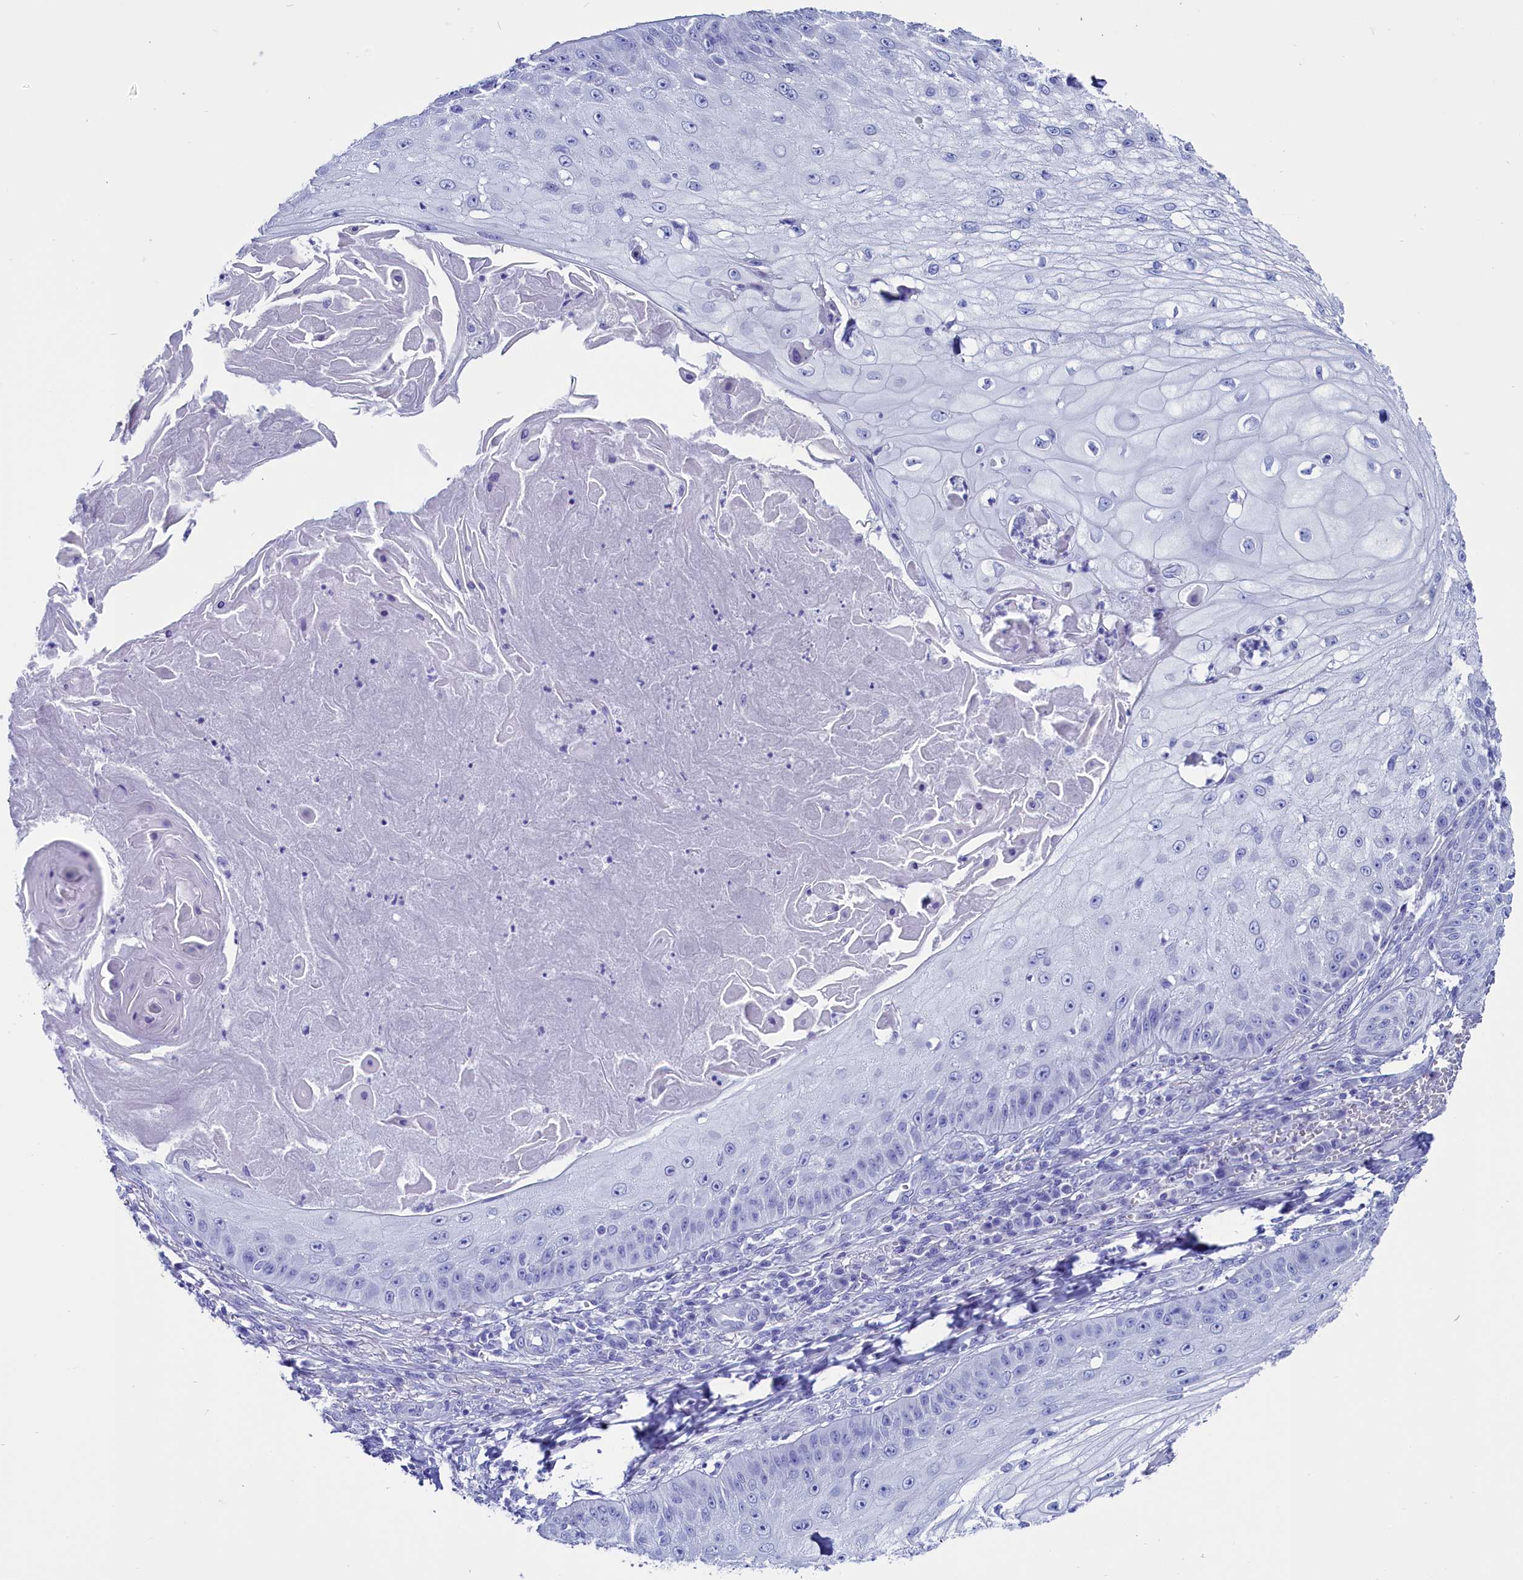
{"staining": {"intensity": "negative", "quantity": "none", "location": "none"}, "tissue": "skin cancer", "cell_type": "Tumor cells", "image_type": "cancer", "snomed": [{"axis": "morphology", "description": "Squamous cell carcinoma, NOS"}, {"axis": "topography", "description": "Skin"}], "caption": "IHC of human squamous cell carcinoma (skin) exhibits no expression in tumor cells.", "gene": "ANKRD29", "patient": {"sex": "male", "age": 70}}